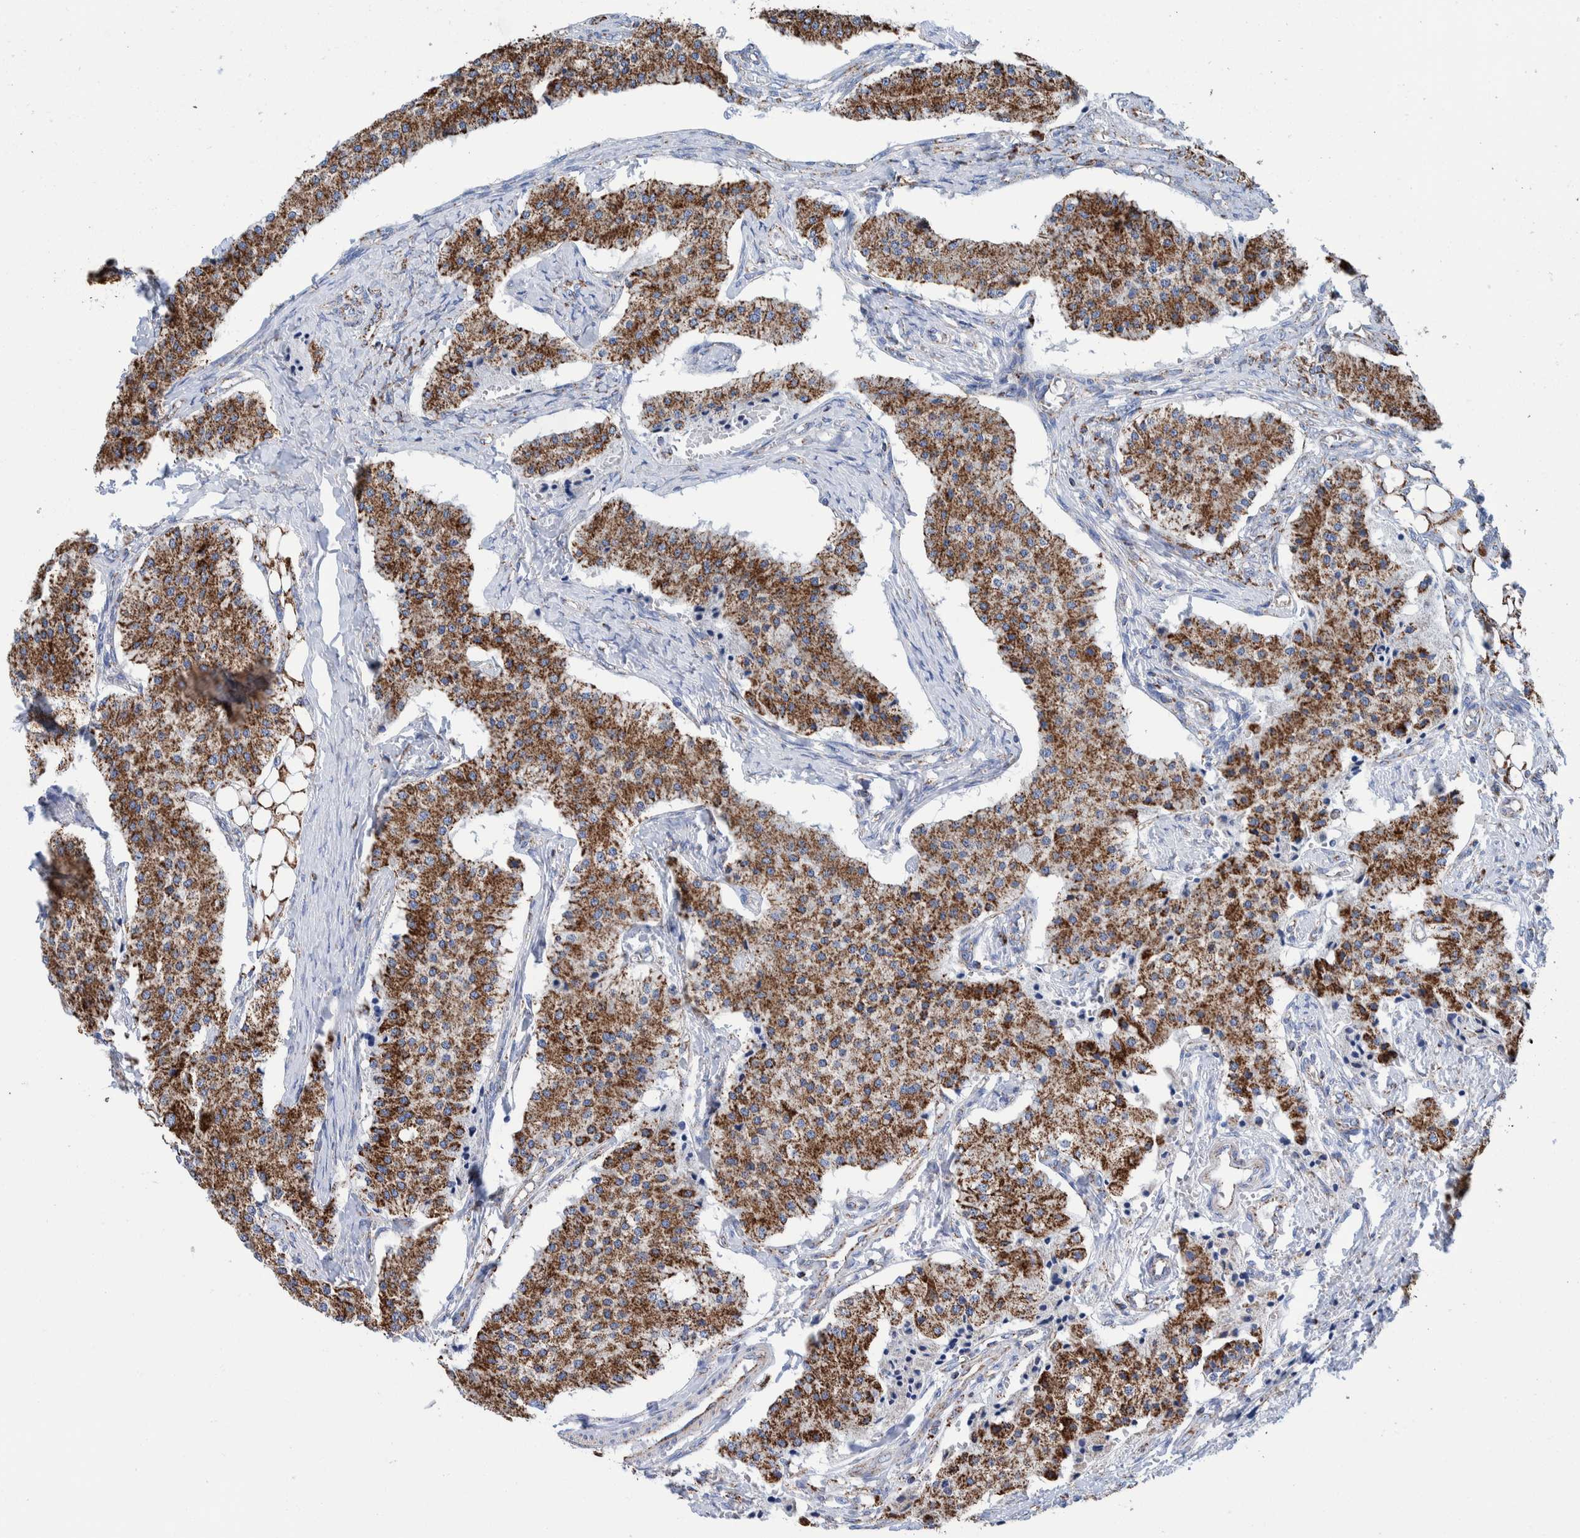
{"staining": {"intensity": "moderate", "quantity": ">75%", "location": "cytoplasmic/membranous"}, "tissue": "carcinoid", "cell_type": "Tumor cells", "image_type": "cancer", "snomed": [{"axis": "morphology", "description": "Carcinoid, malignant, NOS"}, {"axis": "topography", "description": "Colon"}], "caption": "Immunohistochemical staining of human carcinoid displays medium levels of moderate cytoplasmic/membranous staining in approximately >75% of tumor cells.", "gene": "DECR1", "patient": {"sex": "female", "age": 52}}